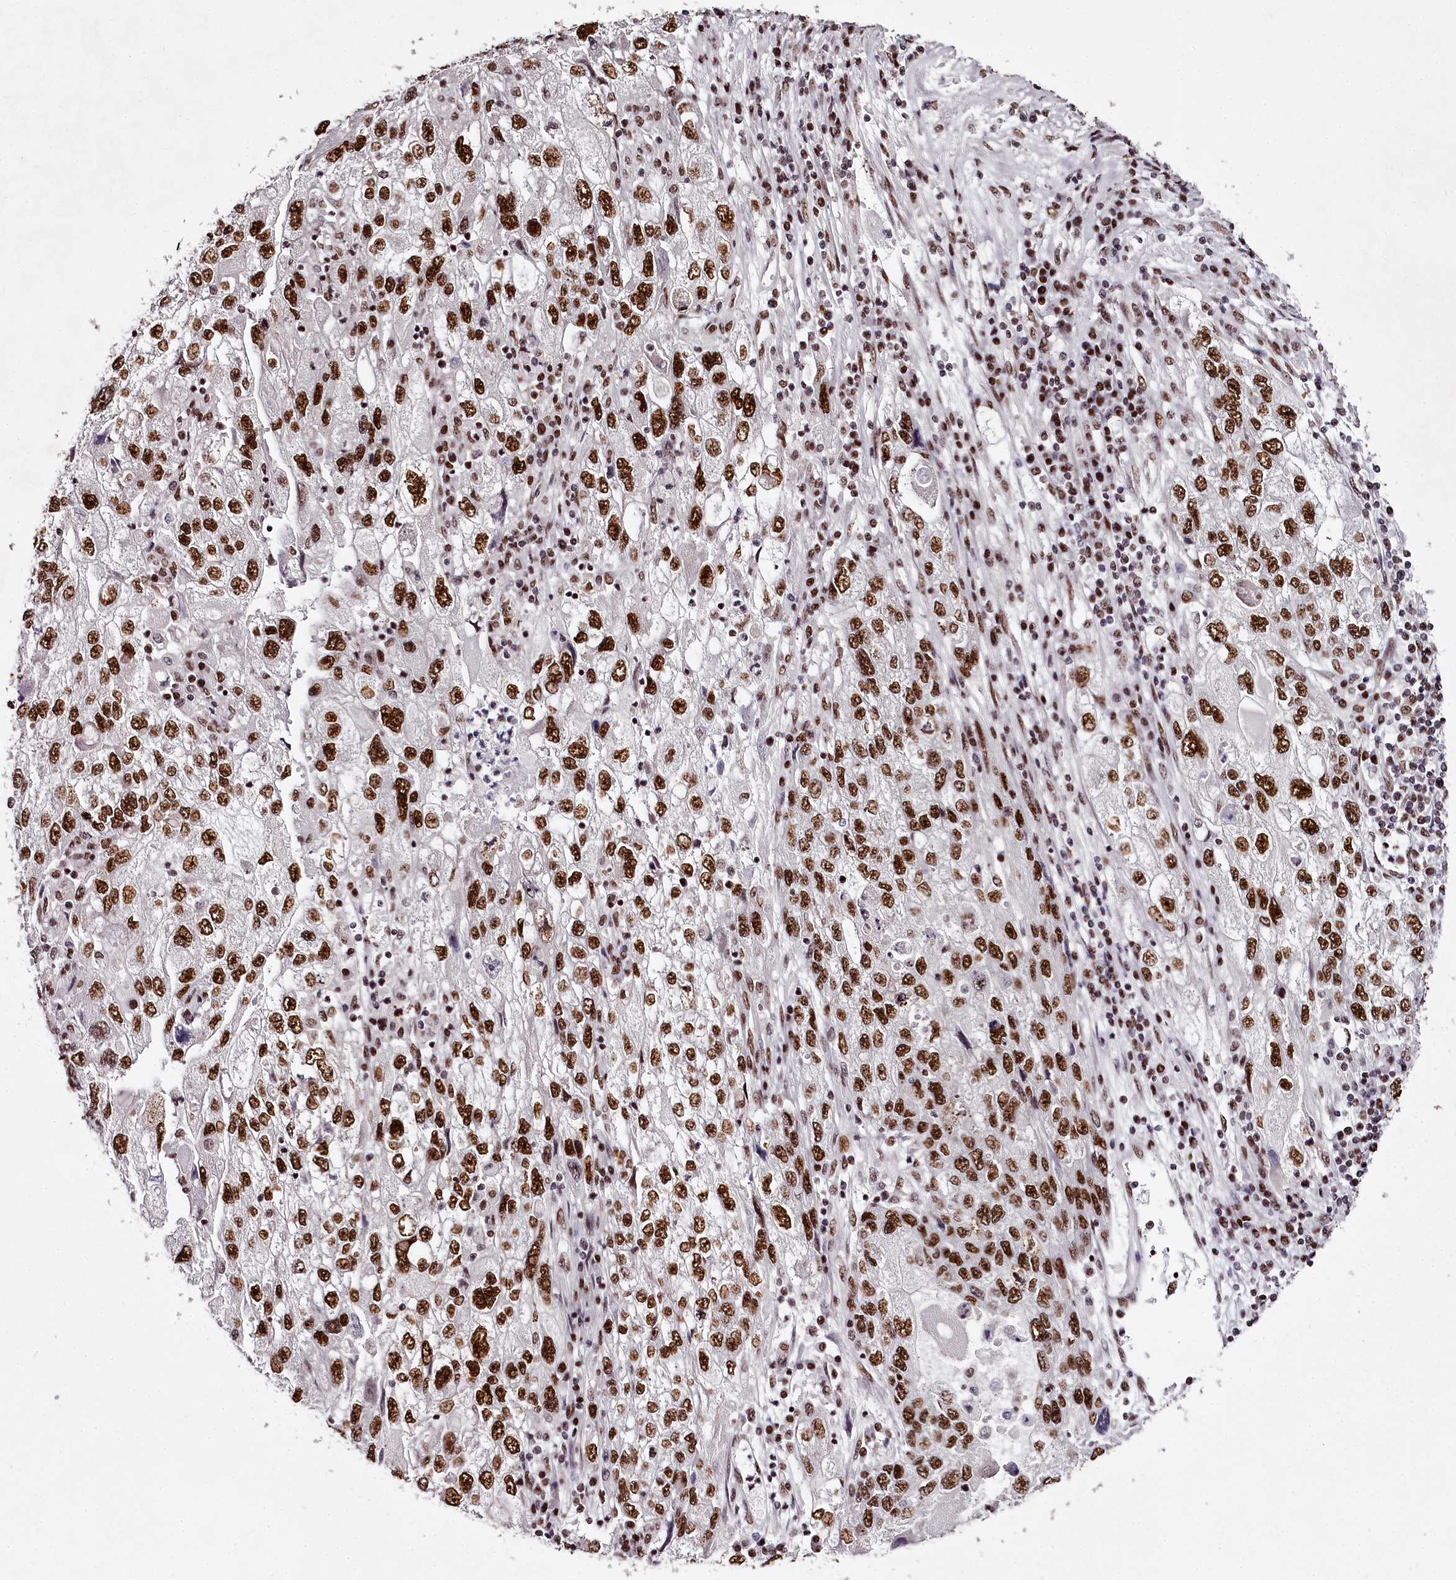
{"staining": {"intensity": "strong", "quantity": ">75%", "location": "nuclear"}, "tissue": "endometrial cancer", "cell_type": "Tumor cells", "image_type": "cancer", "snomed": [{"axis": "morphology", "description": "Adenocarcinoma, NOS"}, {"axis": "topography", "description": "Endometrium"}], "caption": "Immunohistochemistry of human endometrial cancer (adenocarcinoma) shows high levels of strong nuclear expression in about >75% of tumor cells.", "gene": "PSPC1", "patient": {"sex": "female", "age": 49}}